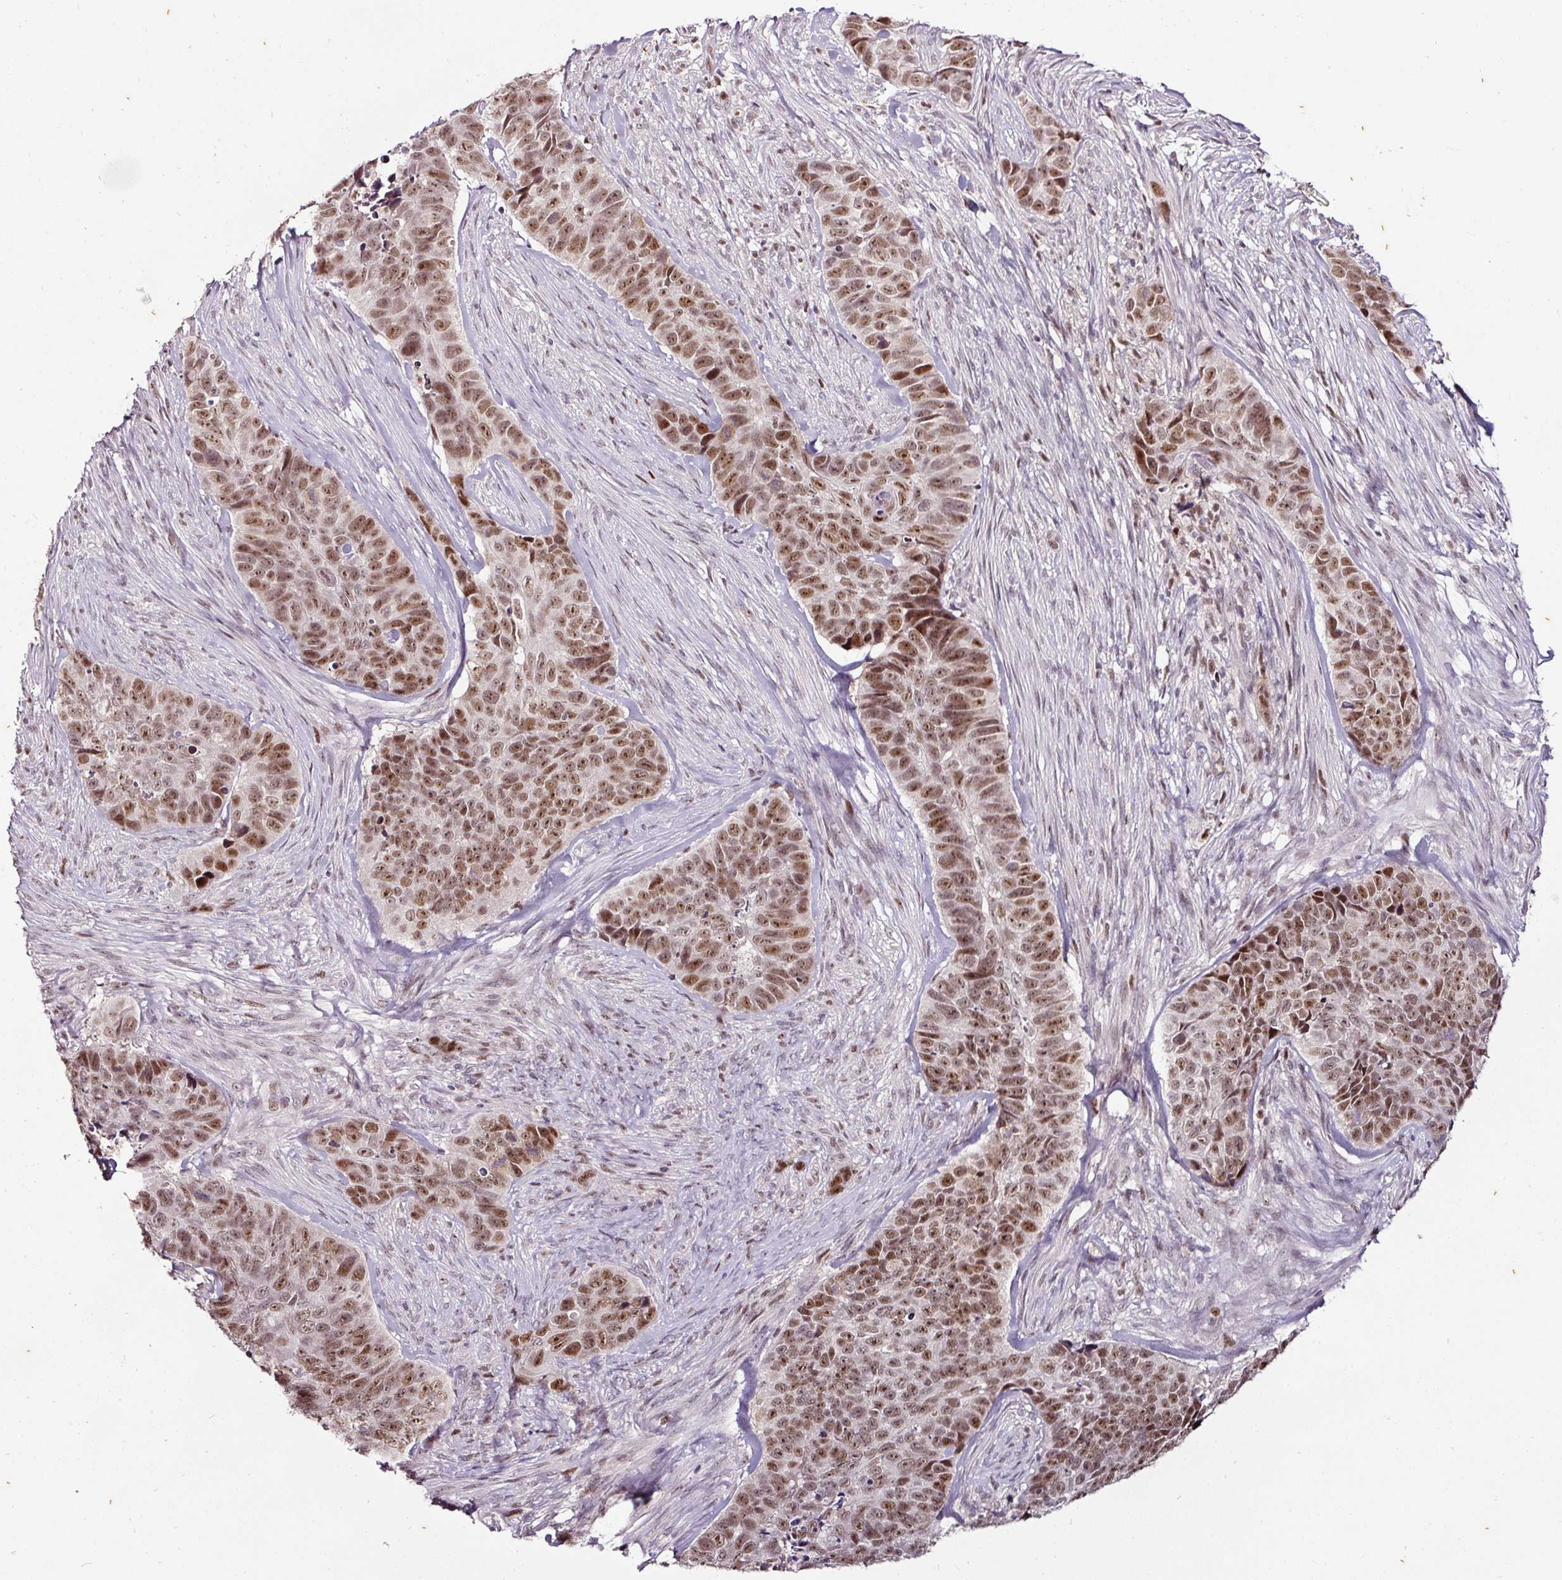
{"staining": {"intensity": "moderate", "quantity": ">75%", "location": "nuclear"}, "tissue": "skin cancer", "cell_type": "Tumor cells", "image_type": "cancer", "snomed": [{"axis": "morphology", "description": "Basal cell carcinoma"}, {"axis": "topography", "description": "Skin"}], "caption": "Immunohistochemistry (IHC) image of skin basal cell carcinoma stained for a protein (brown), which demonstrates medium levels of moderate nuclear staining in approximately >75% of tumor cells.", "gene": "KLF16", "patient": {"sex": "female", "age": 82}}